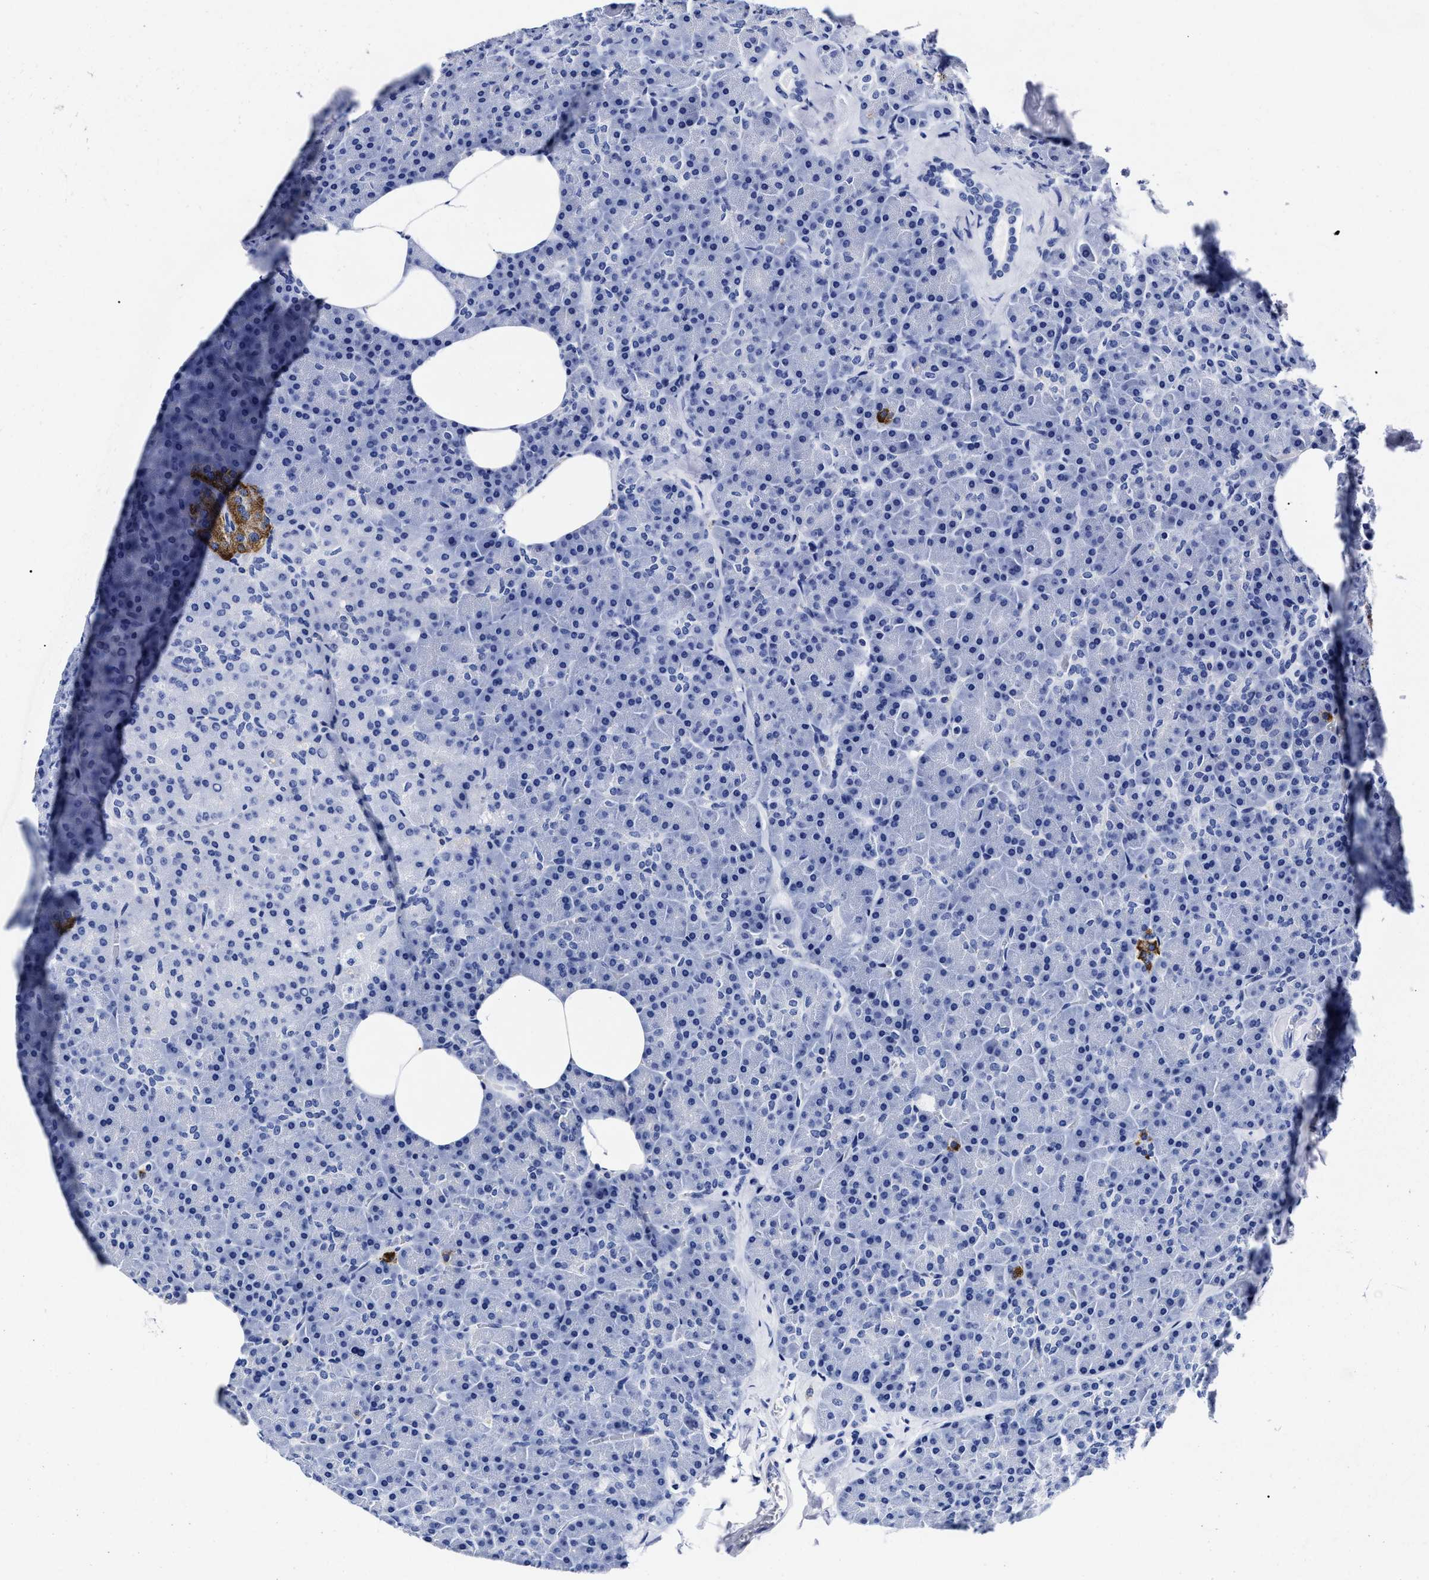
{"staining": {"intensity": "negative", "quantity": "none", "location": "none"}, "tissue": "pancreas", "cell_type": "Exocrine glandular cells", "image_type": "normal", "snomed": [{"axis": "morphology", "description": "Normal tissue, NOS"}, {"axis": "morphology", "description": "Carcinoid, malignant, NOS"}, {"axis": "topography", "description": "Pancreas"}], "caption": "Immunohistochemical staining of normal pancreas exhibits no significant expression in exocrine glandular cells. (DAB immunohistochemistry with hematoxylin counter stain).", "gene": "LRRC8E", "patient": {"sex": "female", "age": 35}}